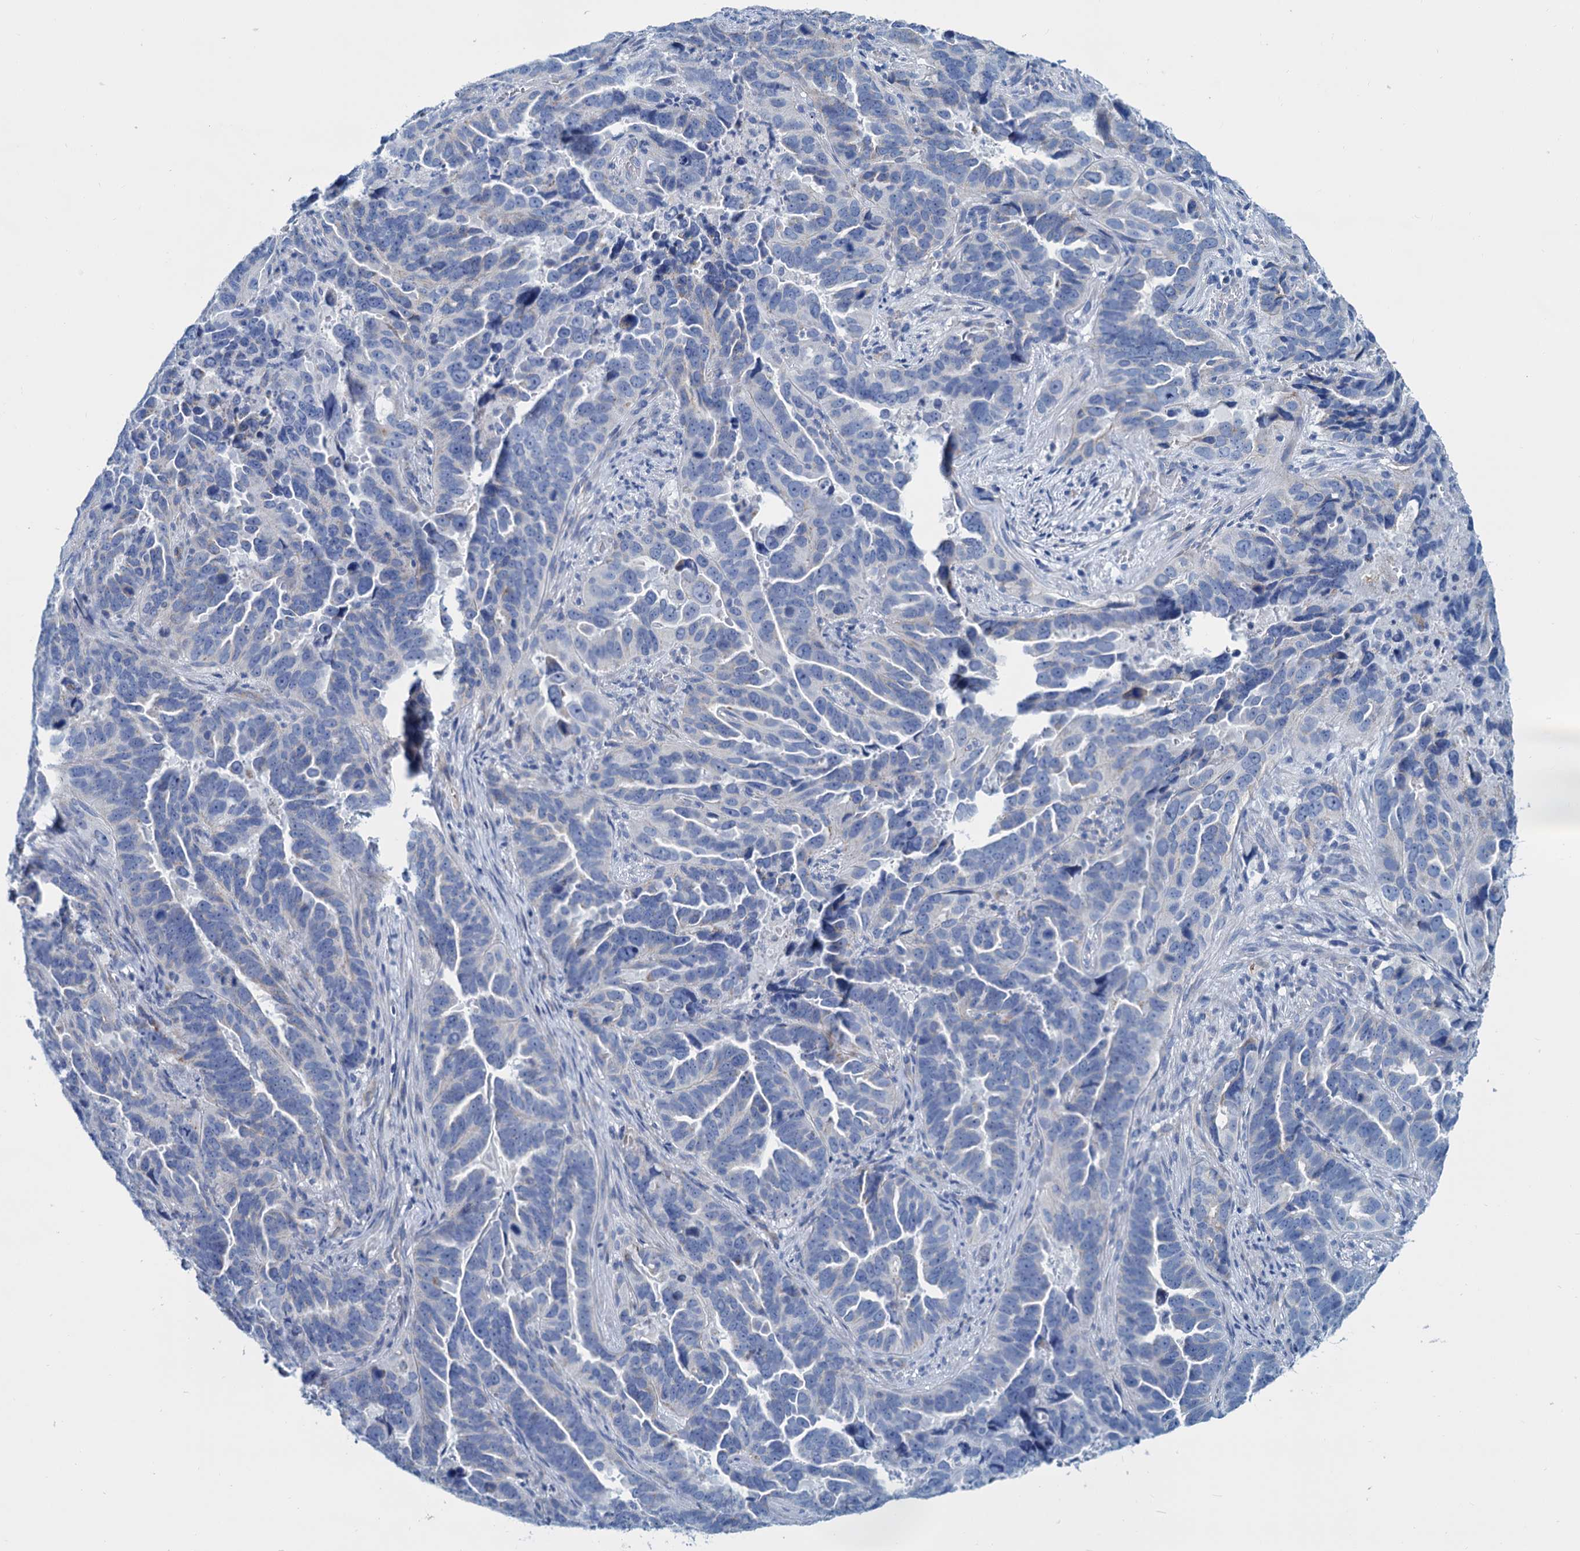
{"staining": {"intensity": "negative", "quantity": "none", "location": "none"}, "tissue": "endometrial cancer", "cell_type": "Tumor cells", "image_type": "cancer", "snomed": [{"axis": "morphology", "description": "Adenocarcinoma, NOS"}, {"axis": "topography", "description": "Endometrium"}], "caption": "A micrograph of endometrial cancer (adenocarcinoma) stained for a protein demonstrates no brown staining in tumor cells.", "gene": "SLC1A3", "patient": {"sex": "female", "age": 65}}